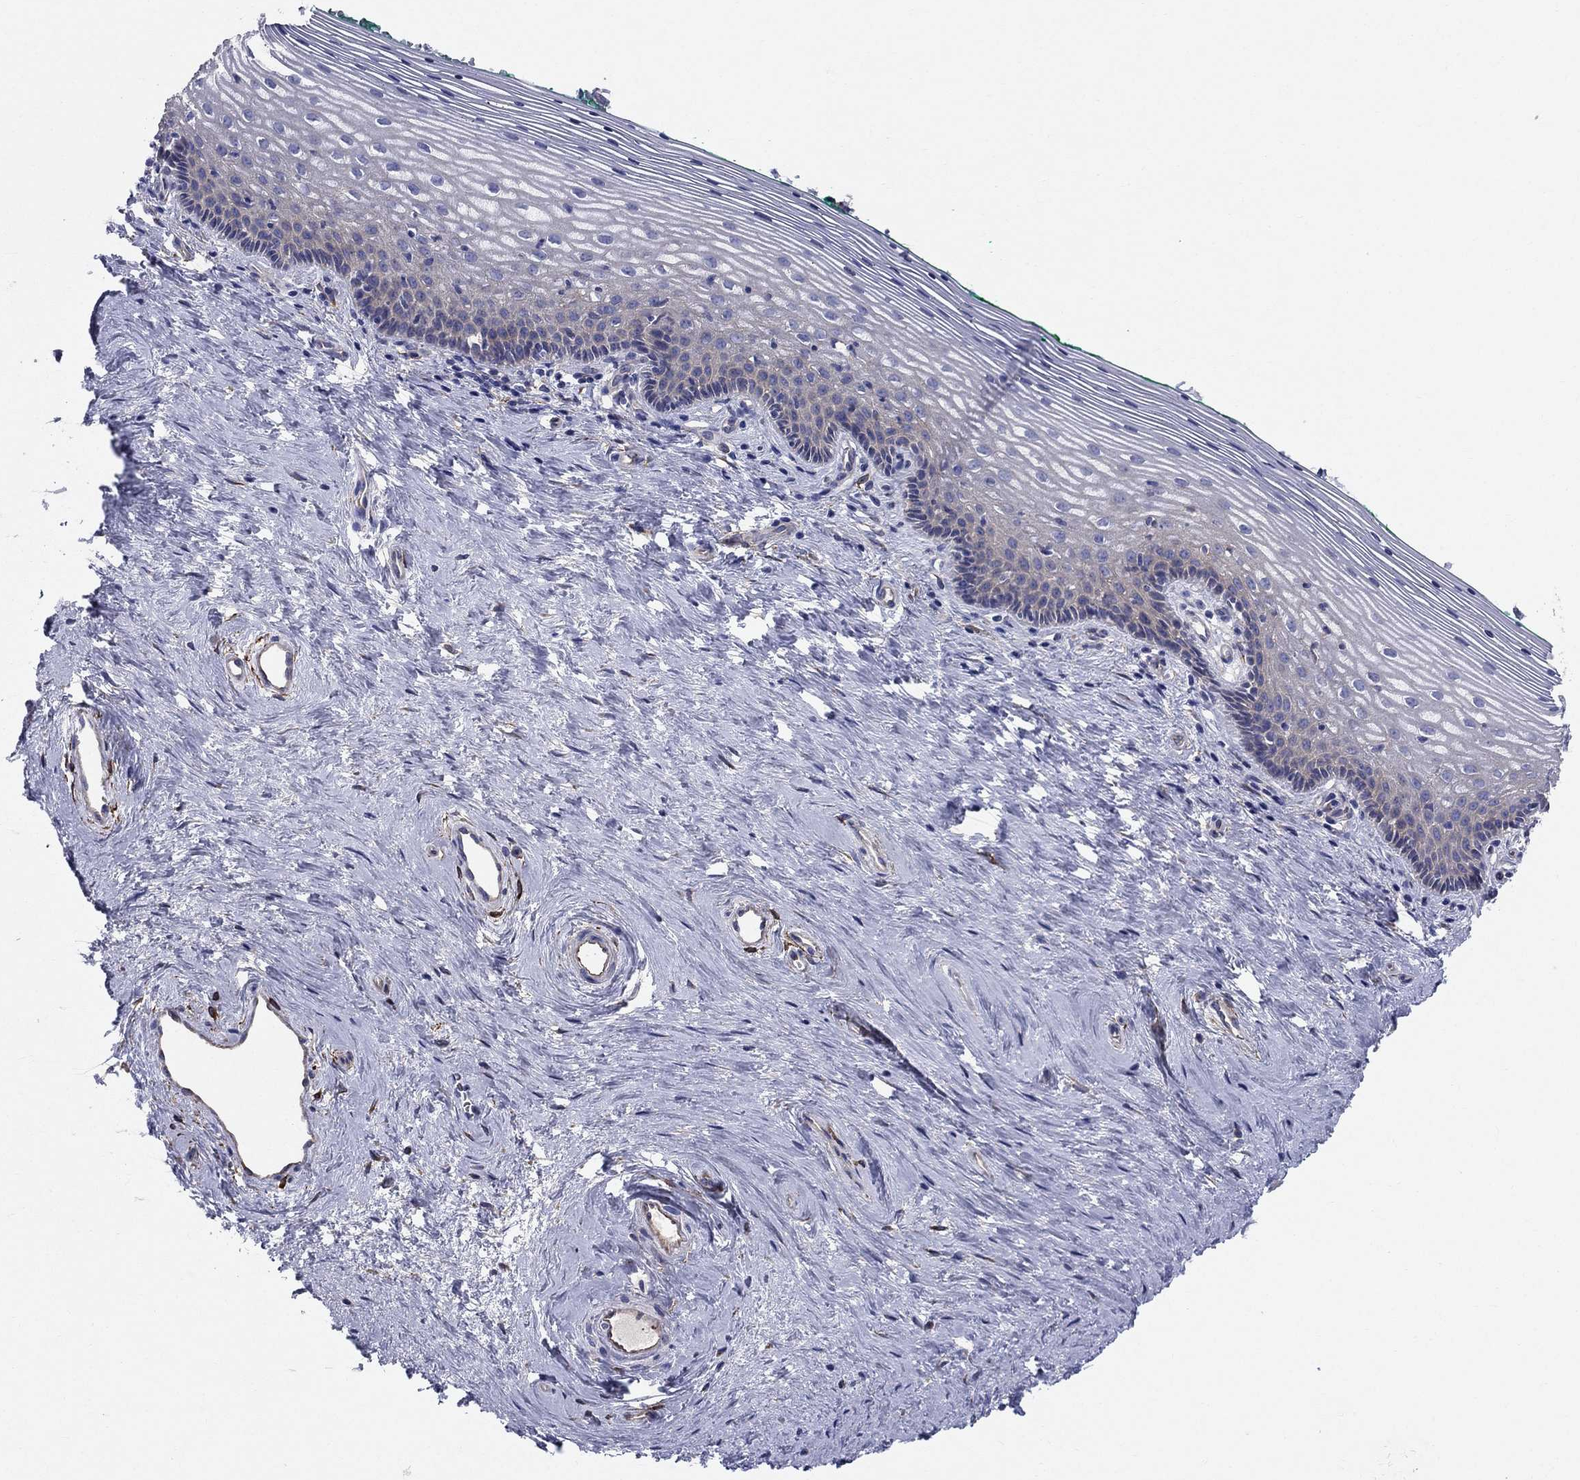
{"staining": {"intensity": "negative", "quantity": "none", "location": "none"}, "tissue": "vagina", "cell_type": "Squamous epithelial cells", "image_type": "normal", "snomed": [{"axis": "morphology", "description": "Normal tissue, NOS"}, {"axis": "topography", "description": "Vagina"}], "caption": "A histopathology image of human vagina is negative for staining in squamous epithelial cells.", "gene": "EMP2", "patient": {"sex": "female", "age": 45}}